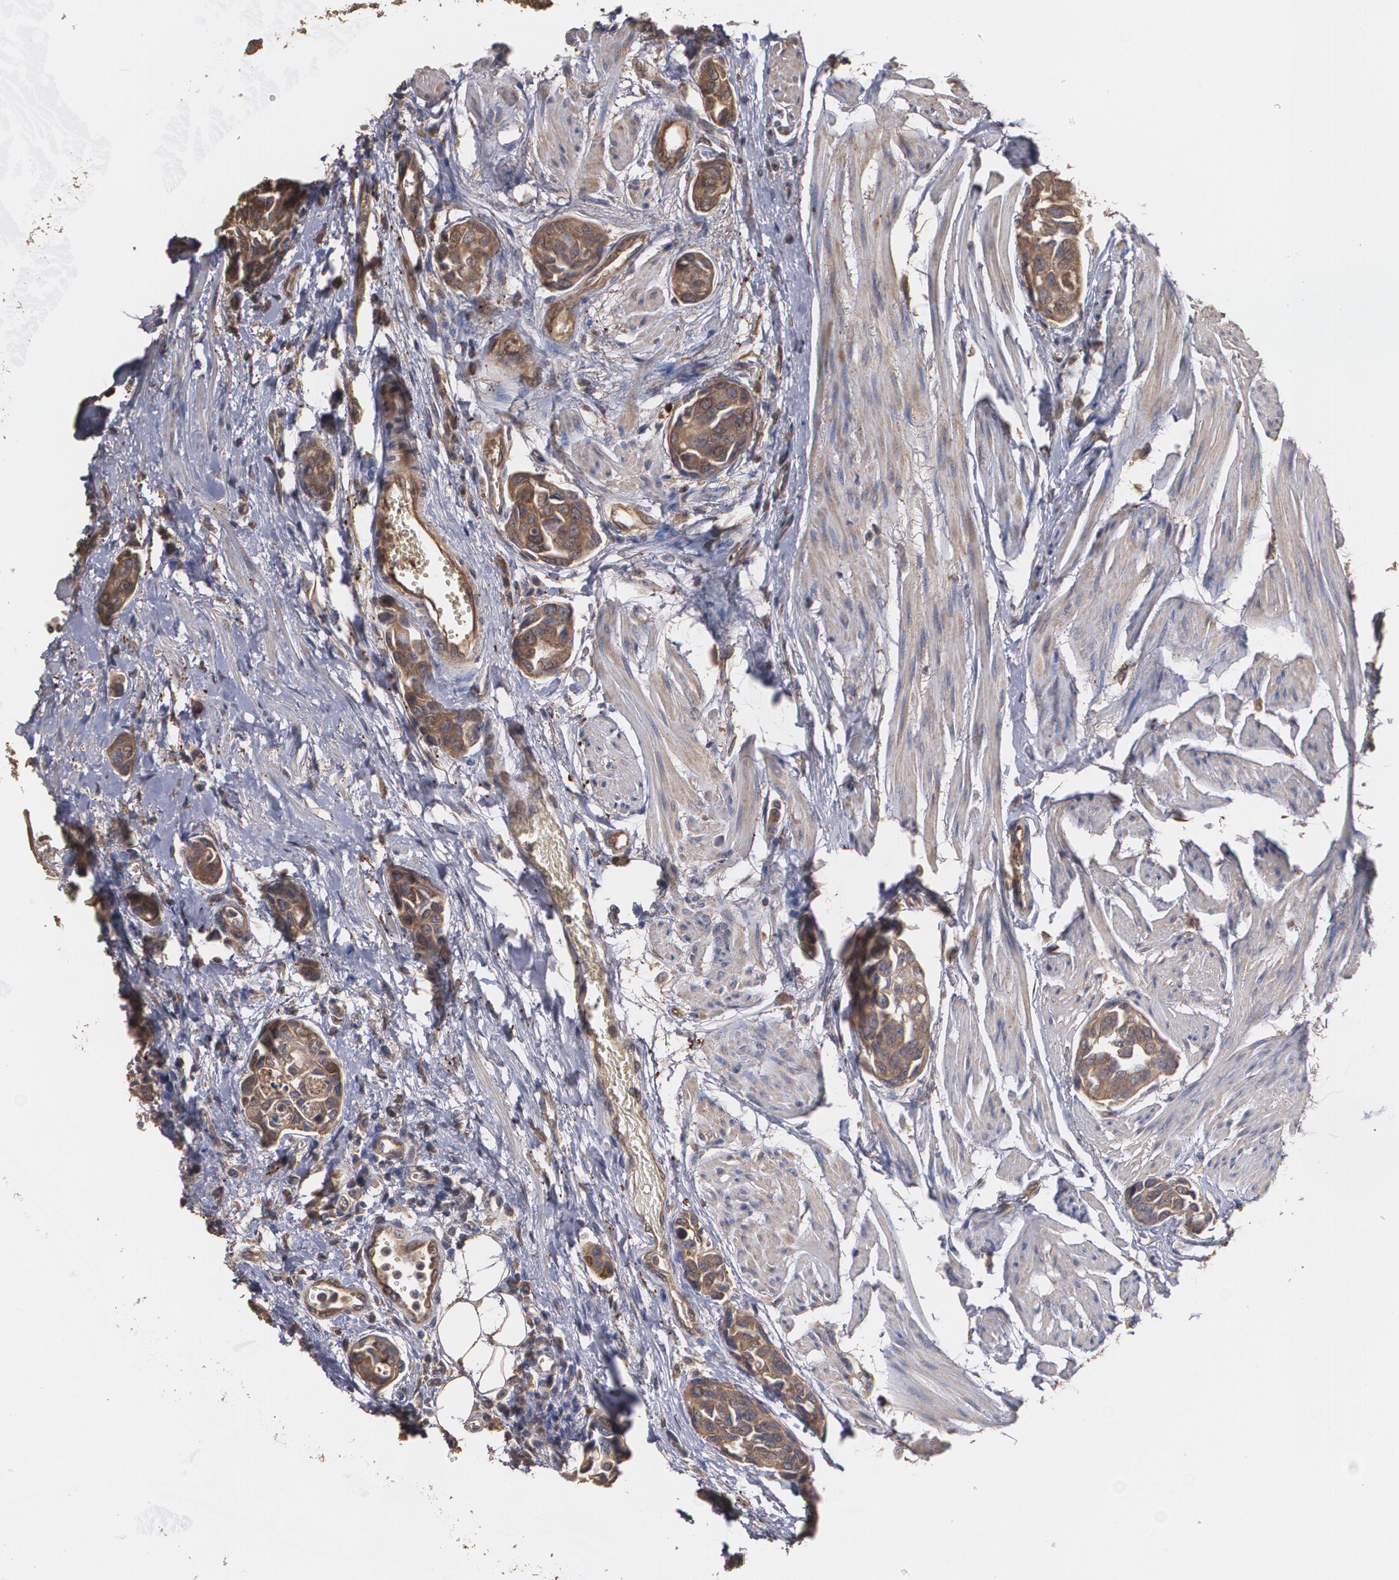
{"staining": {"intensity": "moderate", "quantity": ">75%", "location": "cytoplasmic/membranous"}, "tissue": "urothelial cancer", "cell_type": "Tumor cells", "image_type": "cancer", "snomed": [{"axis": "morphology", "description": "Urothelial carcinoma, High grade"}, {"axis": "topography", "description": "Urinary bladder"}], "caption": "Moderate cytoplasmic/membranous expression for a protein is present in about >75% of tumor cells of high-grade urothelial carcinoma using immunohistochemistry.", "gene": "PON1", "patient": {"sex": "male", "age": 78}}